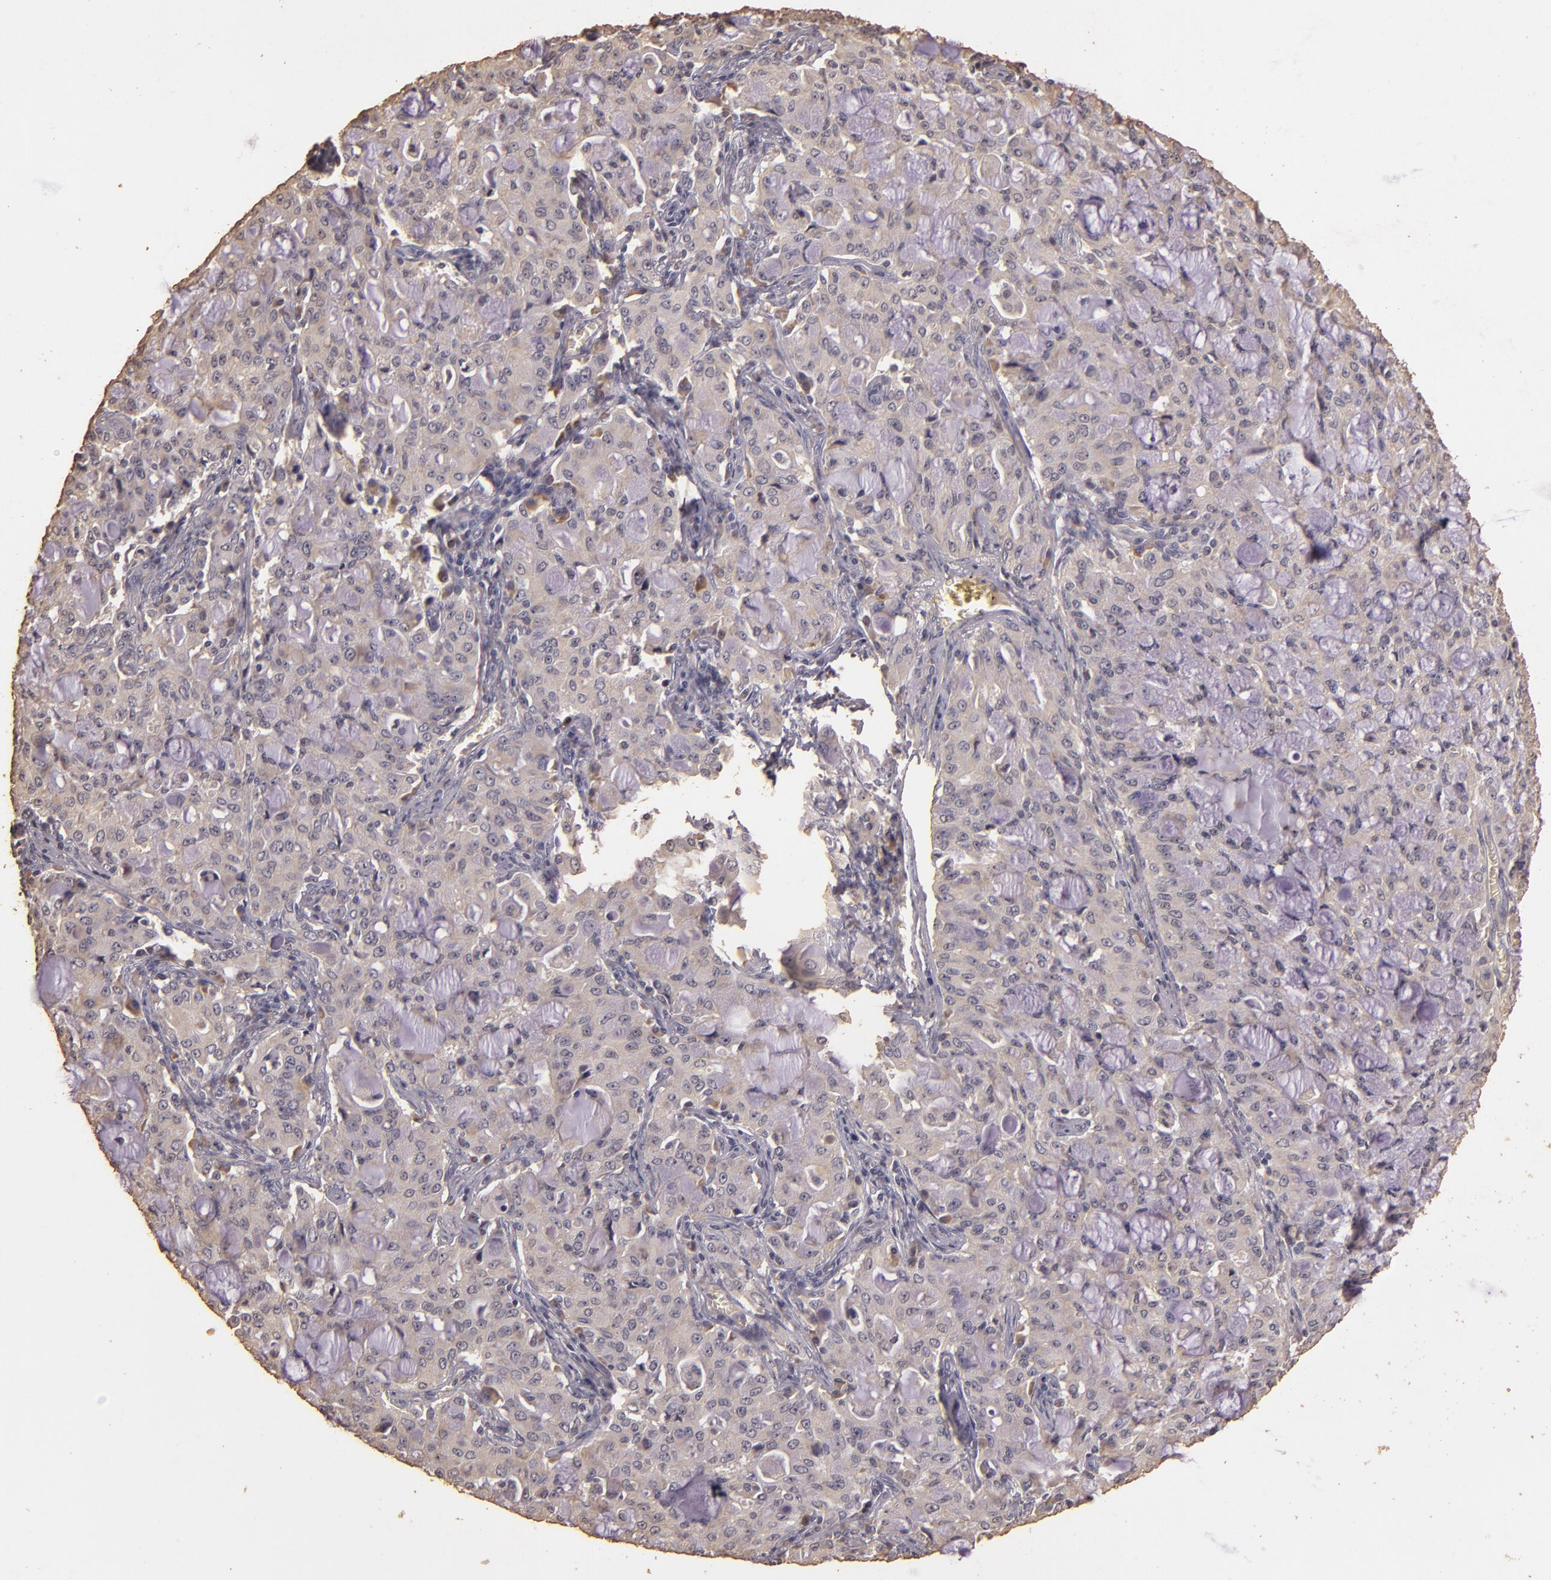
{"staining": {"intensity": "negative", "quantity": "none", "location": "none"}, "tissue": "lung cancer", "cell_type": "Tumor cells", "image_type": "cancer", "snomed": [{"axis": "morphology", "description": "Adenocarcinoma, NOS"}, {"axis": "topography", "description": "Lung"}], "caption": "A micrograph of lung adenocarcinoma stained for a protein reveals no brown staining in tumor cells.", "gene": "BCL2L13", "patient": {"sex": "female", "age": 44}}